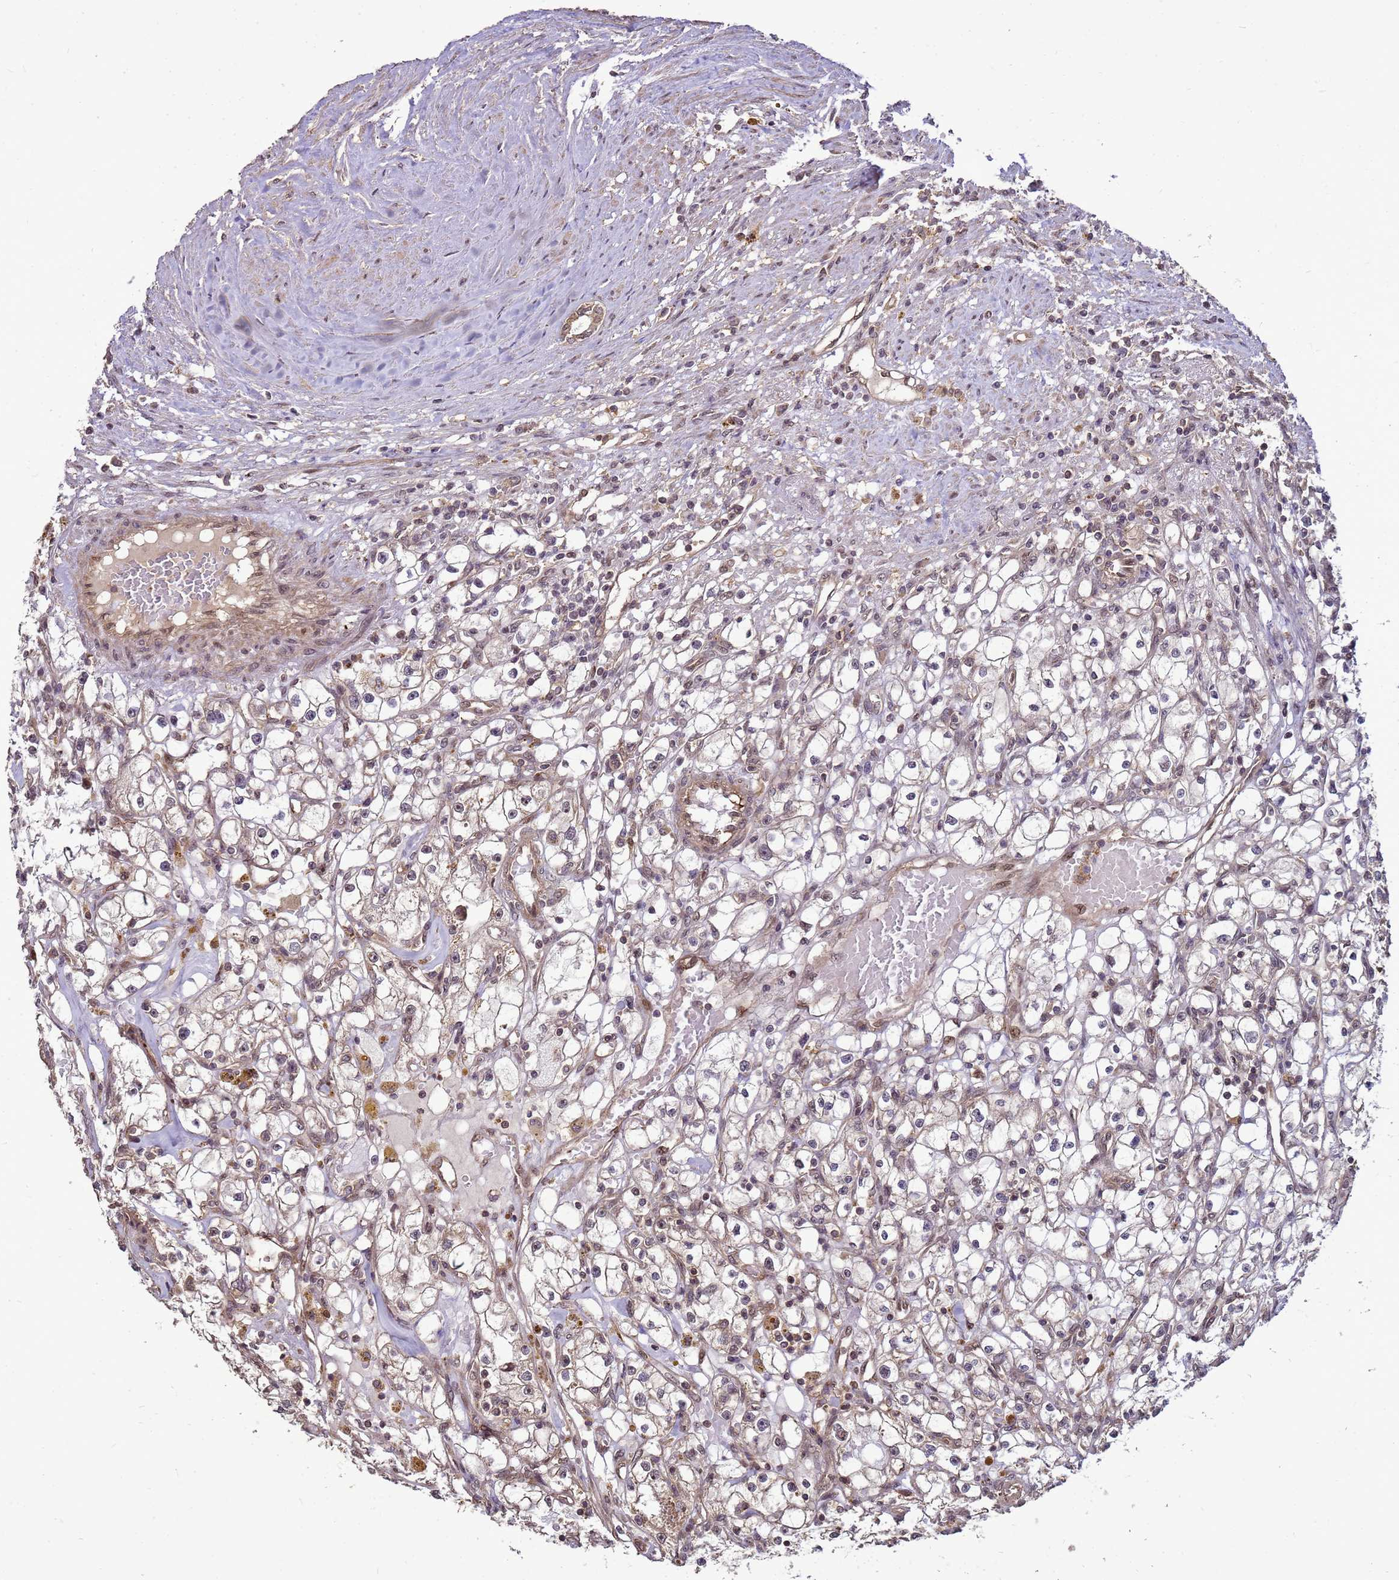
{"staining": {"intensity": "weak", "quantity": "<25%", "location": "nuclear"}, "tissue": "renal cancer", "cell_type": "Tumor cells", "image_type": "cancer", "snomed": [{"axis": "morphology", "description": "Adenocarcinoma, NOS"}, {"axis": "topography", "description": "Kidney"}], "caption": "There is no significant positivity in tumor cells of adenocarcinoma (renal).", "gene": "CRBN", "patient": {"sex": "male", "age": 56}}